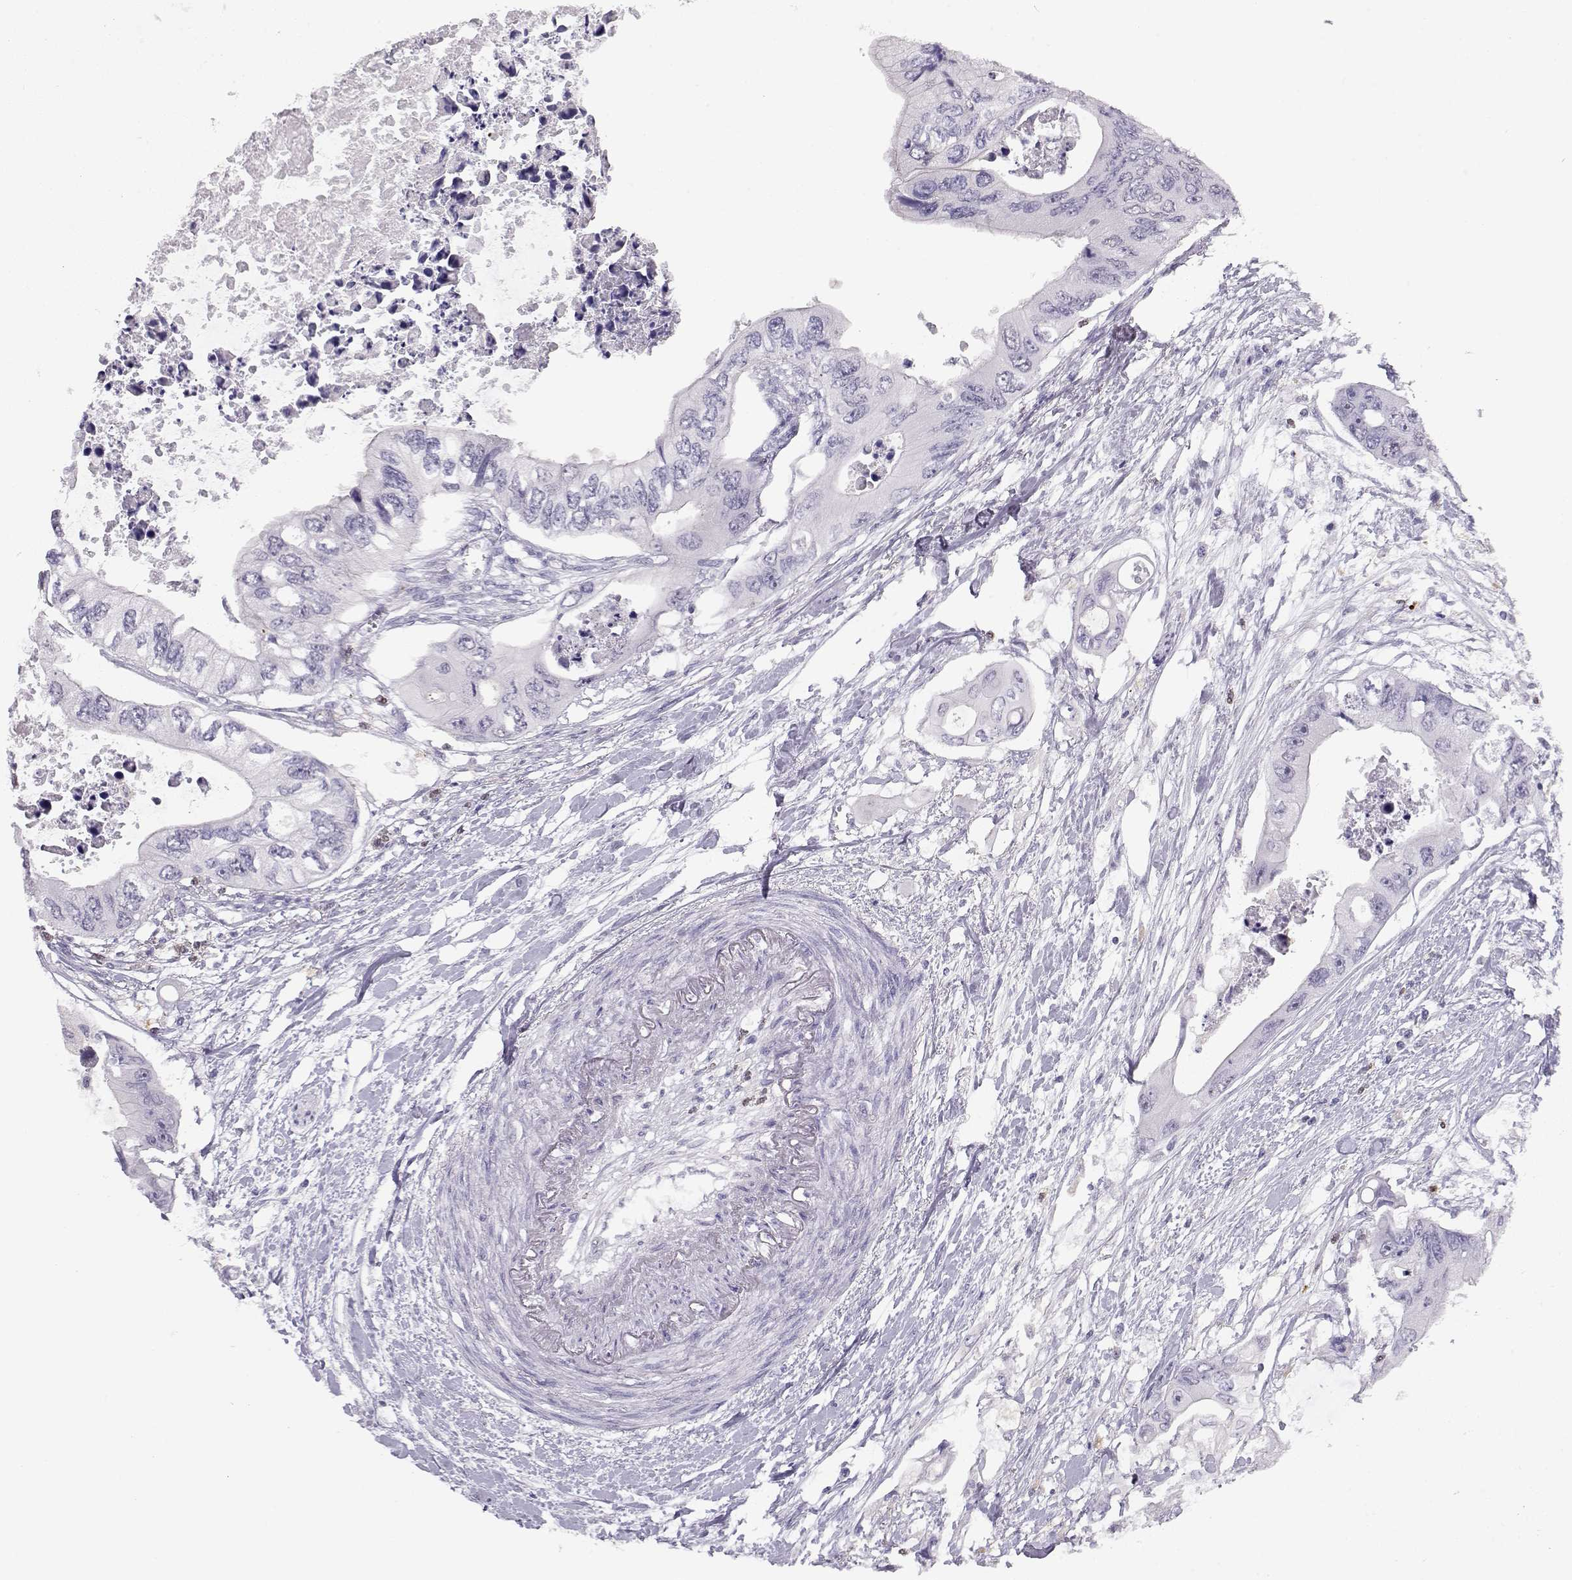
{"staining": {"intensity": "negative", "quantity": "none", "location": "none"}, "tissue": "colorectal cancer", "cell_type": "Tumor cells", "image_type": "cancer", "snomed": [{"axis": "morphology", "description": "Adenocarcinoma, NOS"}, {"axis": "topography", "description": "Rectum"}], "caption": "The image demonstrates no staining of tumor cells in colorectal cancer.", "gene": "NUTM1", "patient": {"sex": "male", "age": 63}}